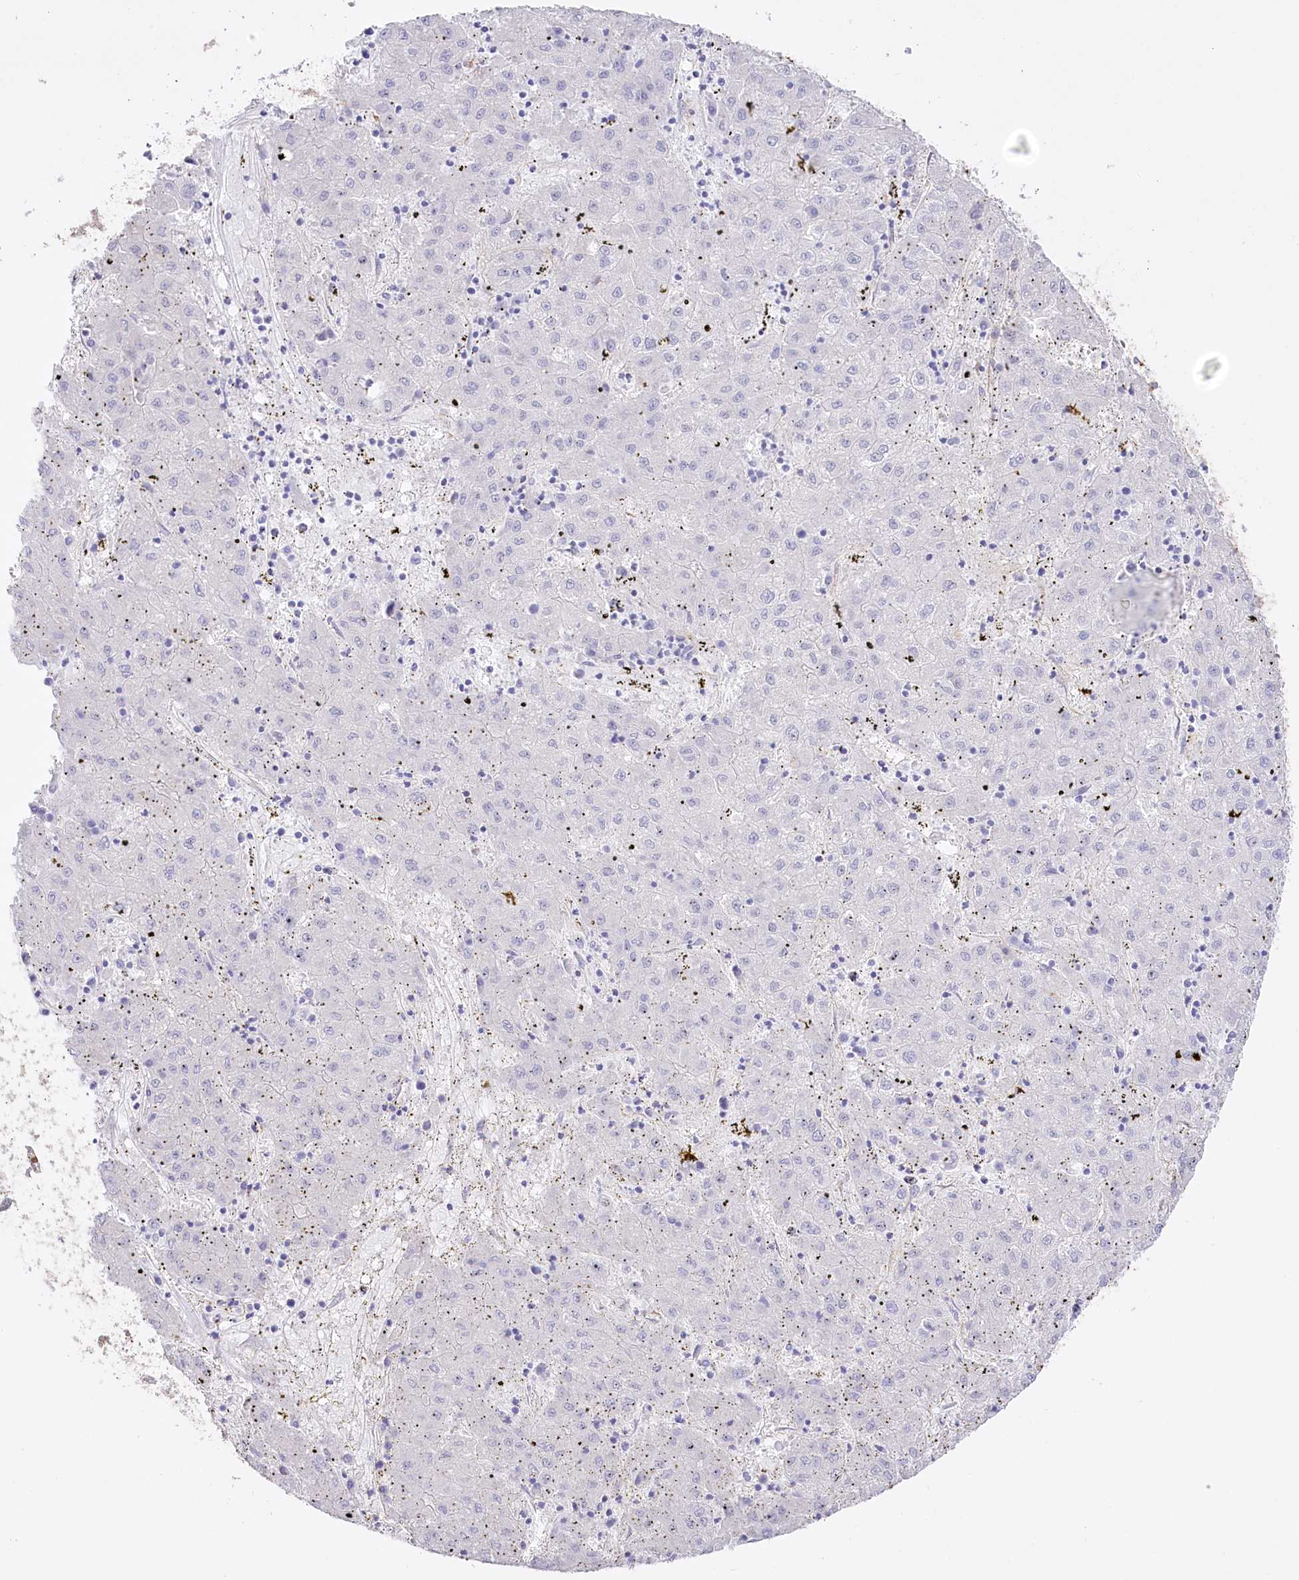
{"staining": {"intensity": "negative", "quantity": "none", "location": "none"}, "tissue": "liver cancer", "cell_type": "Tumor cells", "image_type": "cancer", "snomed": [{"axis": "morphology", "description": "Carcinoma, Hepatocellular, NOS"}, {"axis": "topography", "description": "Liver"}], "caption": "There is no significant positivity in tumor cells of liver cancer (hepatocellular carcinoma).", "gene": "SLC39A10", "patient": {"sex": "male", "age": 72}}